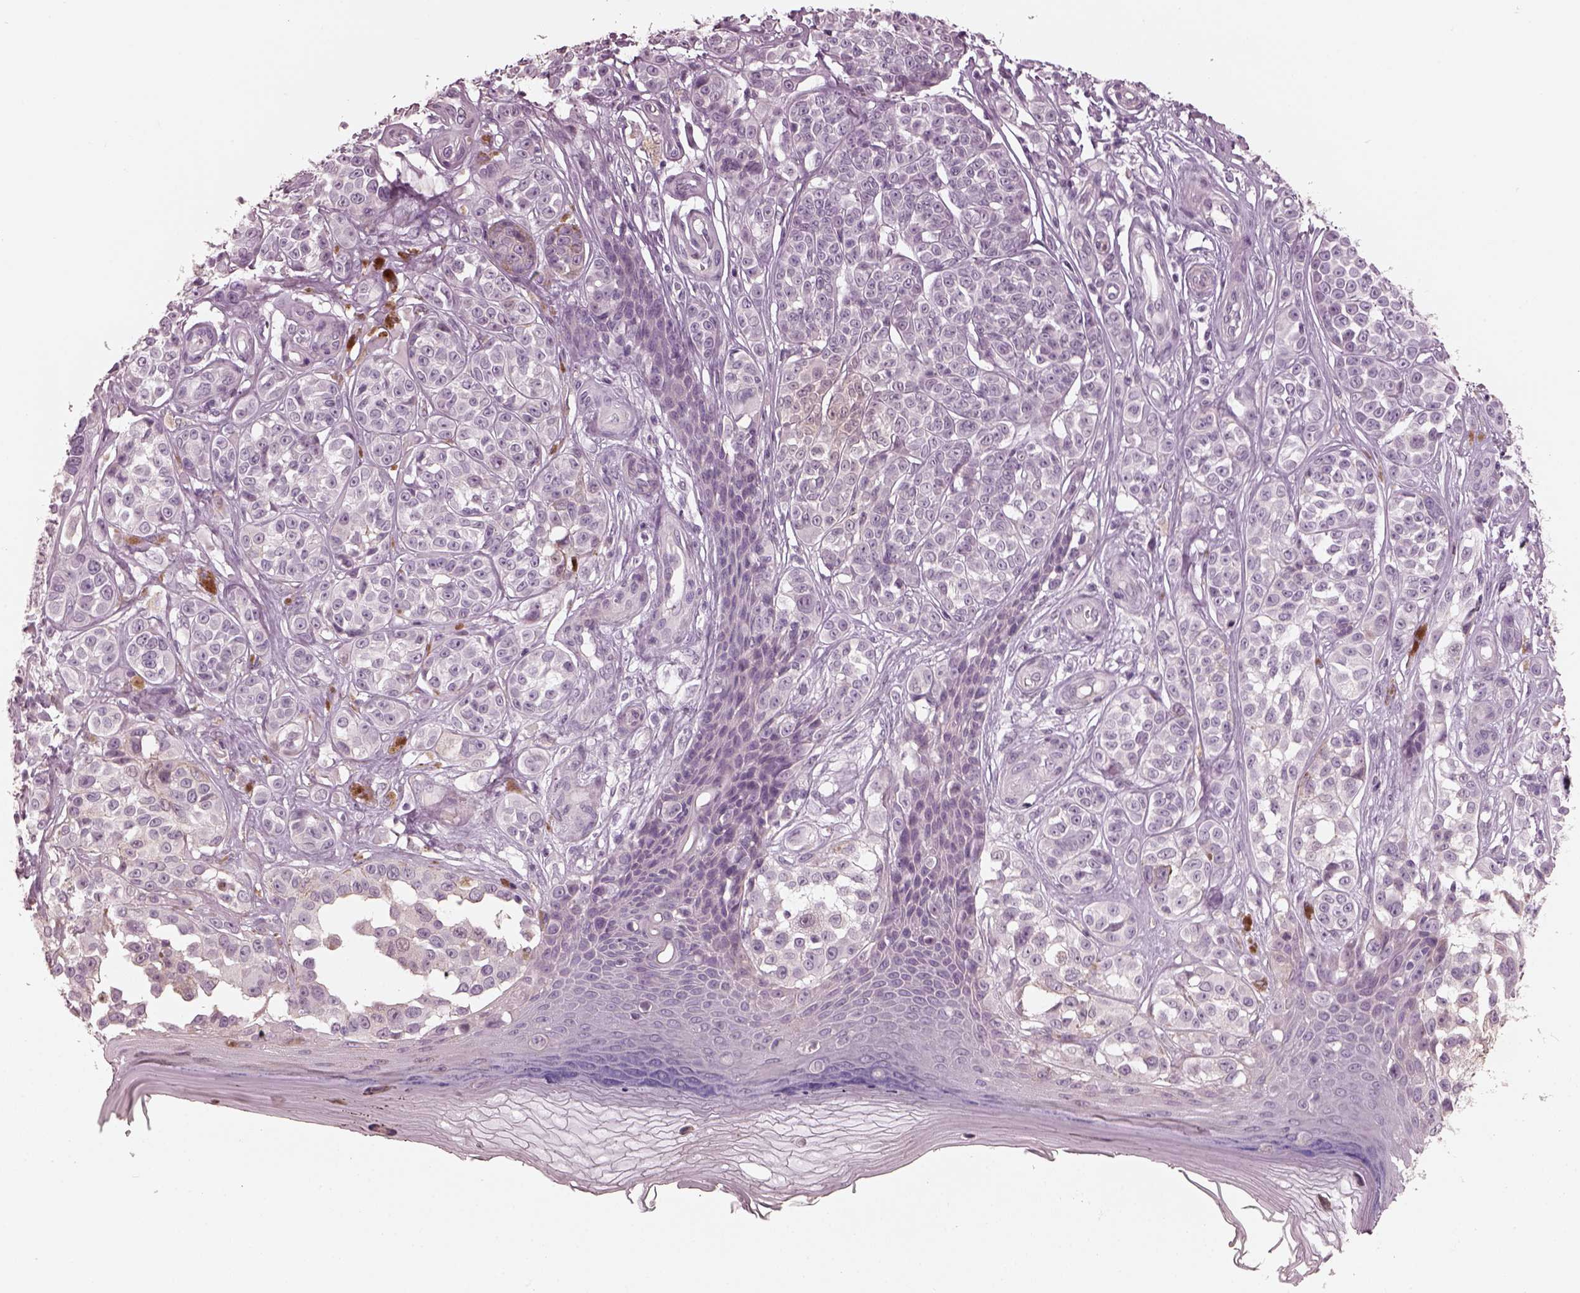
{"staining": {"intensity": "negative", "quantity": "none", "location": "none"}, "tissue": "melanoma", "cell_type": "Tumor cells", "image_type": "cancer", "snomed": [{"axis": "morphology", "description": "Malignant melanoma, NOS"}, {"axis": "topography", "description": "Skin"}], "caption": "Photomicrograph shows no protein positivity in tumor cells of malignant melanoma tissue. Brightfield microscopy of immunohistochemistry stained with DAB (3,3'-diaminobenzidine) (brown) and hematoxylin (blue), captured at high magnification.", "gene": "OPTC", "patient": {"sex": "female", "age": 90}}